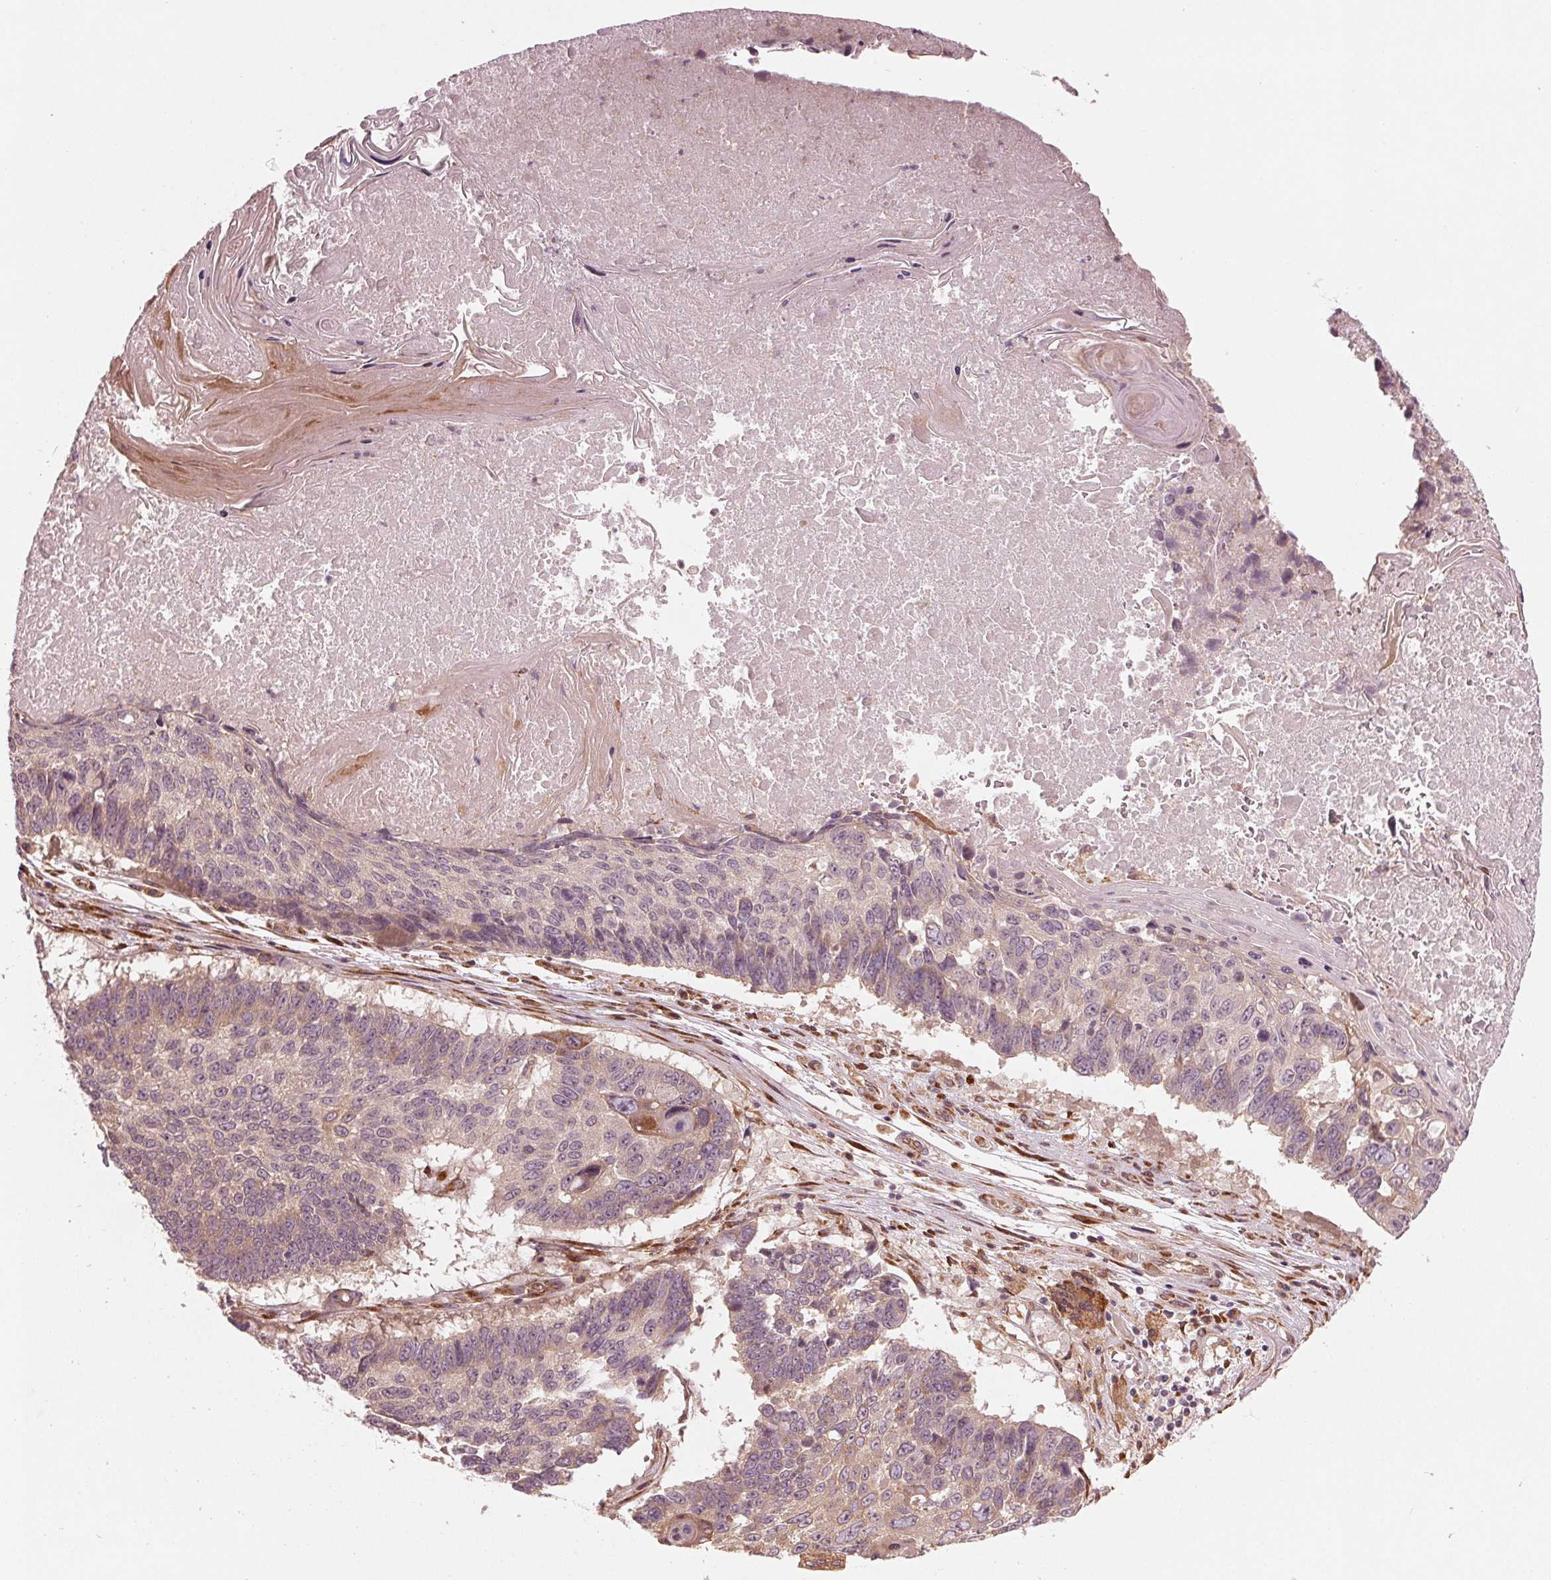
{"staining": {"intensity": "weak", "quantity": "<25%", "location": "cytoplasmic/membranous"}, "tissue": "lung cancer", "cell_type": "Tumor cells", "image_type": "cancer", "snomed": [{"axis": "morphology", "description": "Squamous cell carcinoma, NOS"}, {"axis": "topography", "description": "Lung"}], "caption": "This is an IHC photomicrograph of squamous cell carcinoma (lung). There is no positivity in tumor cells.", "gene": "CMIP", "patient": {"sex": "male", "age": 73}}